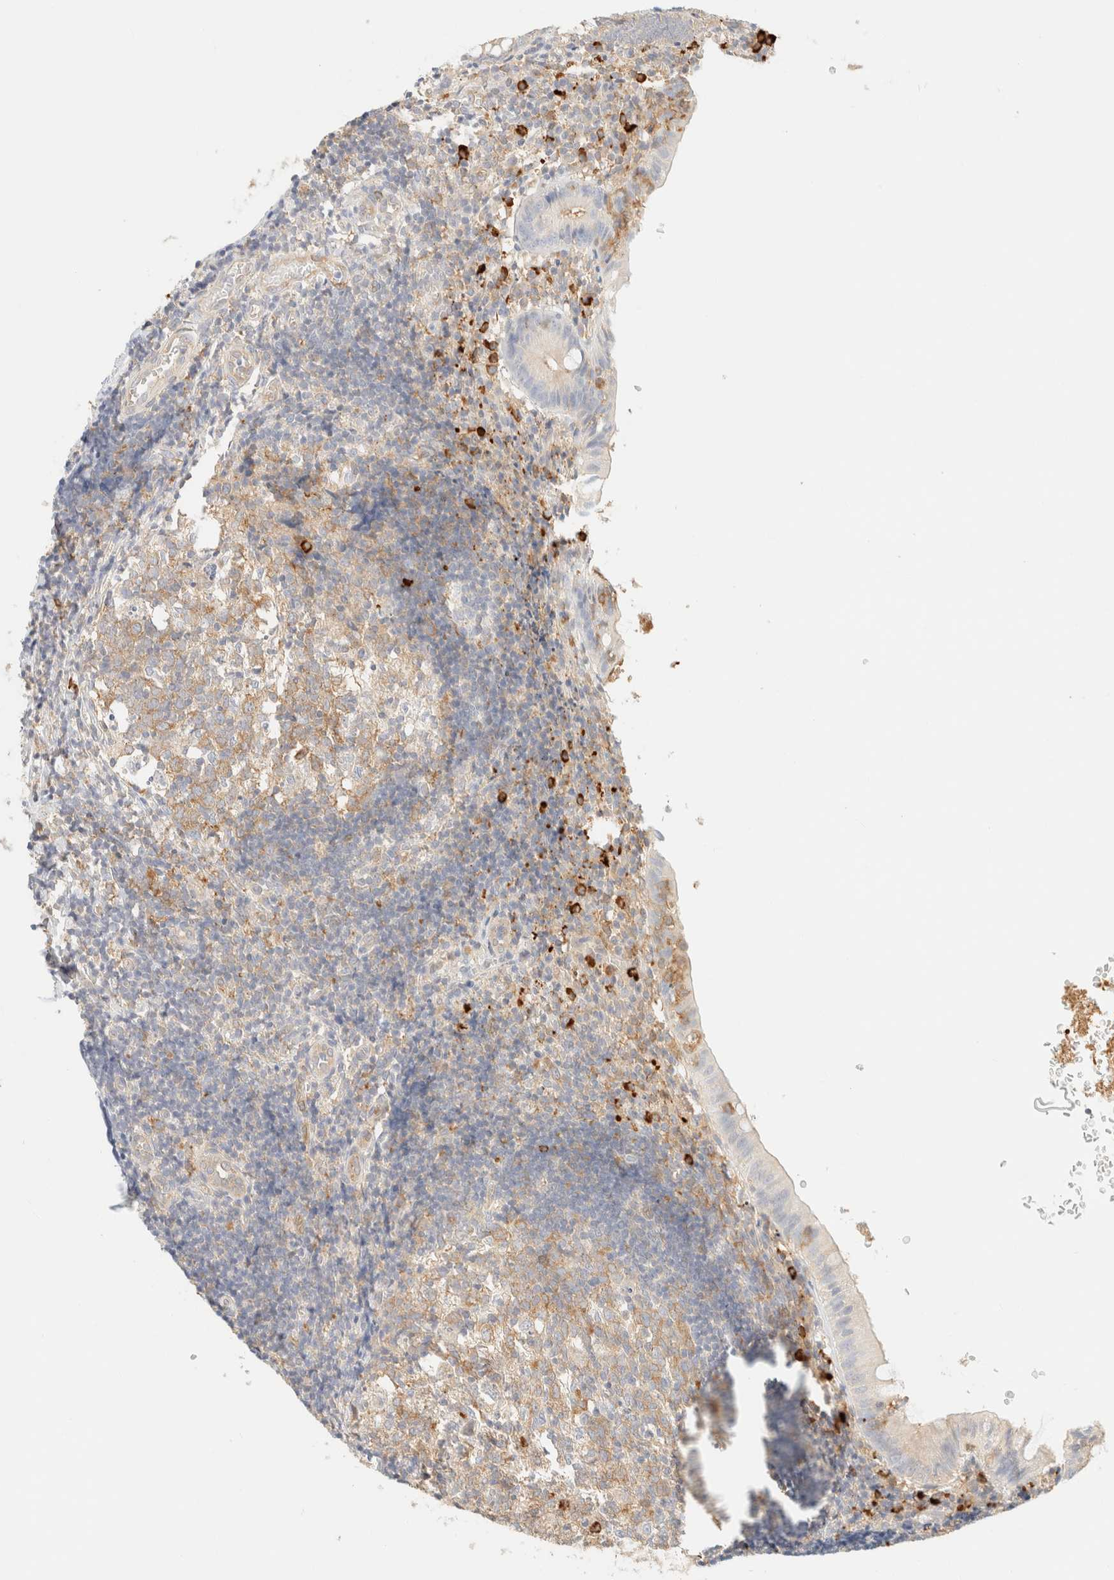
{"staining": {"intensity": "weak", "quantity": "25%-75%", "location": "cytoplasmic/membranous"}, "tissue": "appendix", "cell_type": "Glandular cells", "image_type": "normal", "snomed": [{"axis": "morphology", "description": "Normal tissue, NOS"}, {"axis": "topography", "description": "Appendix"}], "caption": "An IHC histopathology image of normal tissue is shown. Protein staining in brown labels weak cytoplasmic/membranous positivity in appendix within glandular cells. The staining is performed using DAB (3,3'-diaminobenzidine) brown chromogen to label protein expression. The nuclei are counter-stained blue using hematoxylin.", "gene": "FHOD1", "patient": {"sex": "male", "age": 8}}